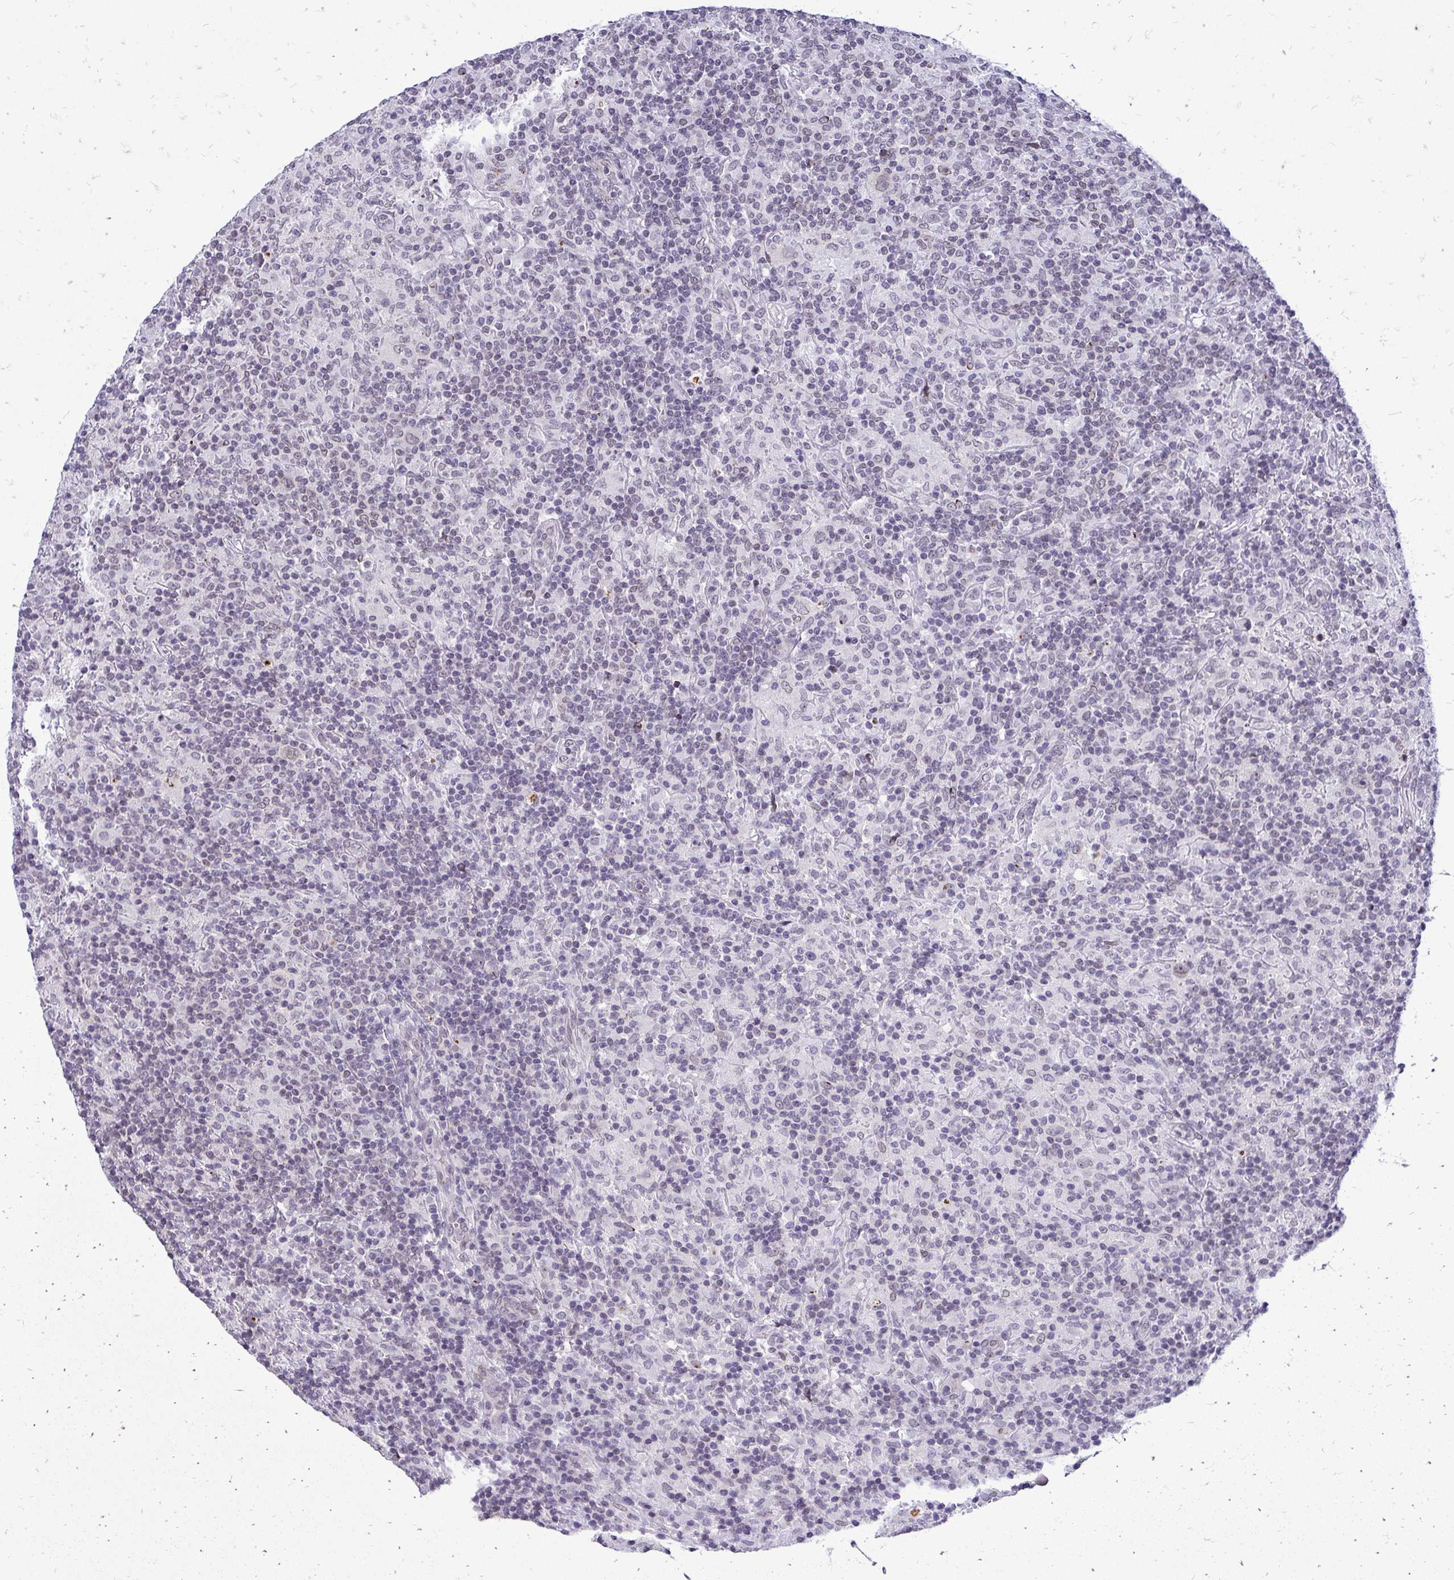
{"staining": {"intensity": "negative", "quantity": "none", "location": "none"}, "tissue": "lymphoma", "cell_type": "Tumor cells", "image_type": "cancer", "snomed": [{"axis": "morphology", "description": "Hodgkin's disease, NOS"}, {"axis": "topography", "description": "Lymph node"}], "caption": "A photomicrograph of lymphoma stained for a protein reveals no brown staining in tumor cells.", "gene": "BANF1", "patient": {"sex": "male", "age": 70}}